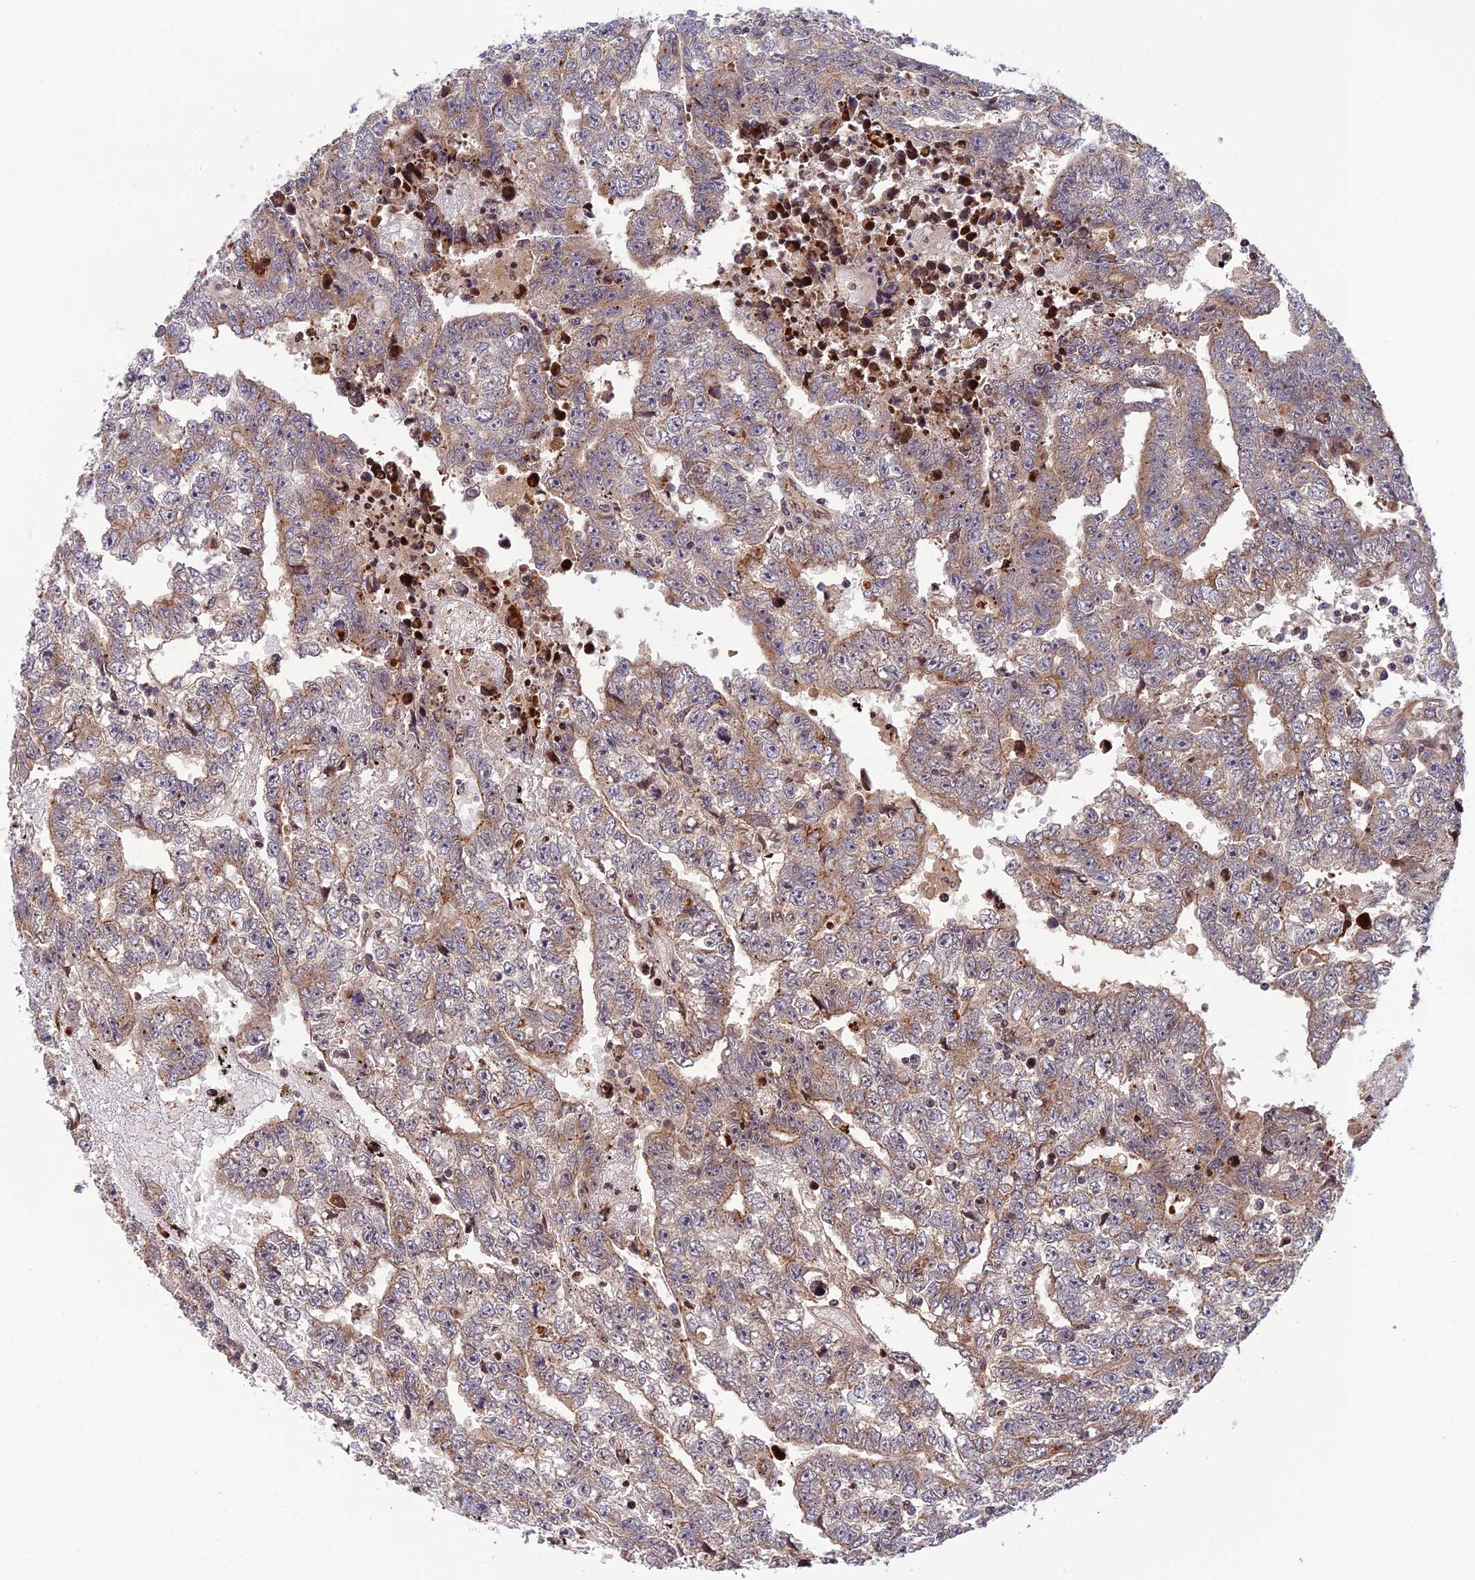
{"staining": {"intensity": "weak", "quantity": ">75%", "location": "cytoplasmic/membranous"}, "tissue": "testis cancer", "cell_type": "Tumor cells", "image_type": "cancer", "snomed": [{"axis": "morphology", "description": "Carcinoma, Embryonal, NOS"}, {"axis": "topography", "description": "Testis"}], "caption": "This is an image of immunohistochemistry staining of testis embryonal carcinoma, which shows weak expression in the cytoplasmic/membranous of tumor cells.", "gene": "SMIM7", "patient": {"sex": "male", "age": 25}}